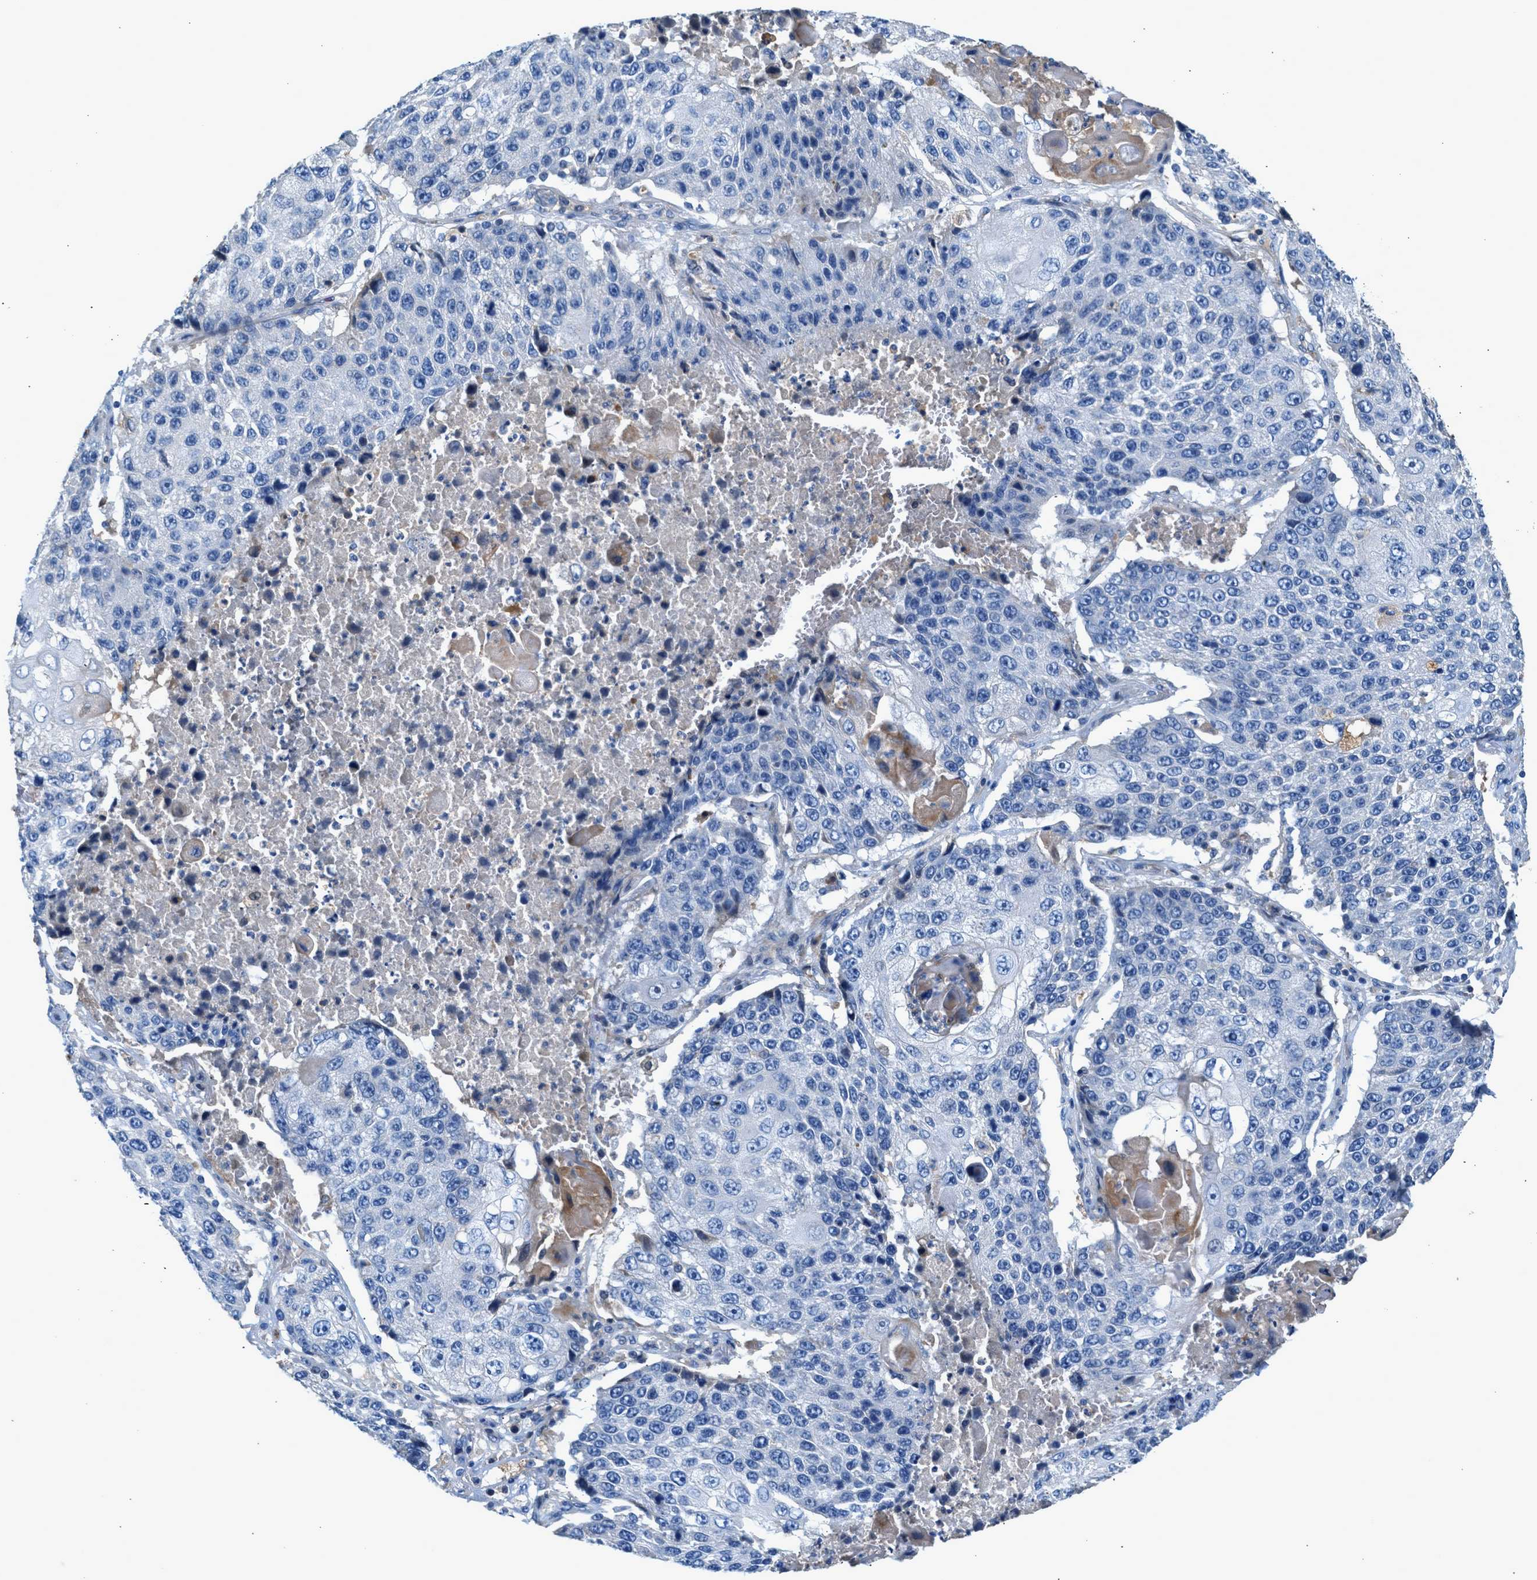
{"staining": {"intensity": "negative", "quantity": "none", "location": "none"}, "tissue": "lung cancer", "cell_type": "Tumor cells", "image_type": "cancer", "snomed": [{"axis": "morphology", "description": "Squamous cell carcinoma, NOS"}, {"axis": "topography", "description": "Lung"}], "caption": "High power microscopy micrograph of an immunohistochemistry (IHC) micrograph of lung squamous cell carcinoma, revealing no significant expression in tumor cells.", "gene": "RWDD2B", "patient": {"sex": "male", "age": 61}}